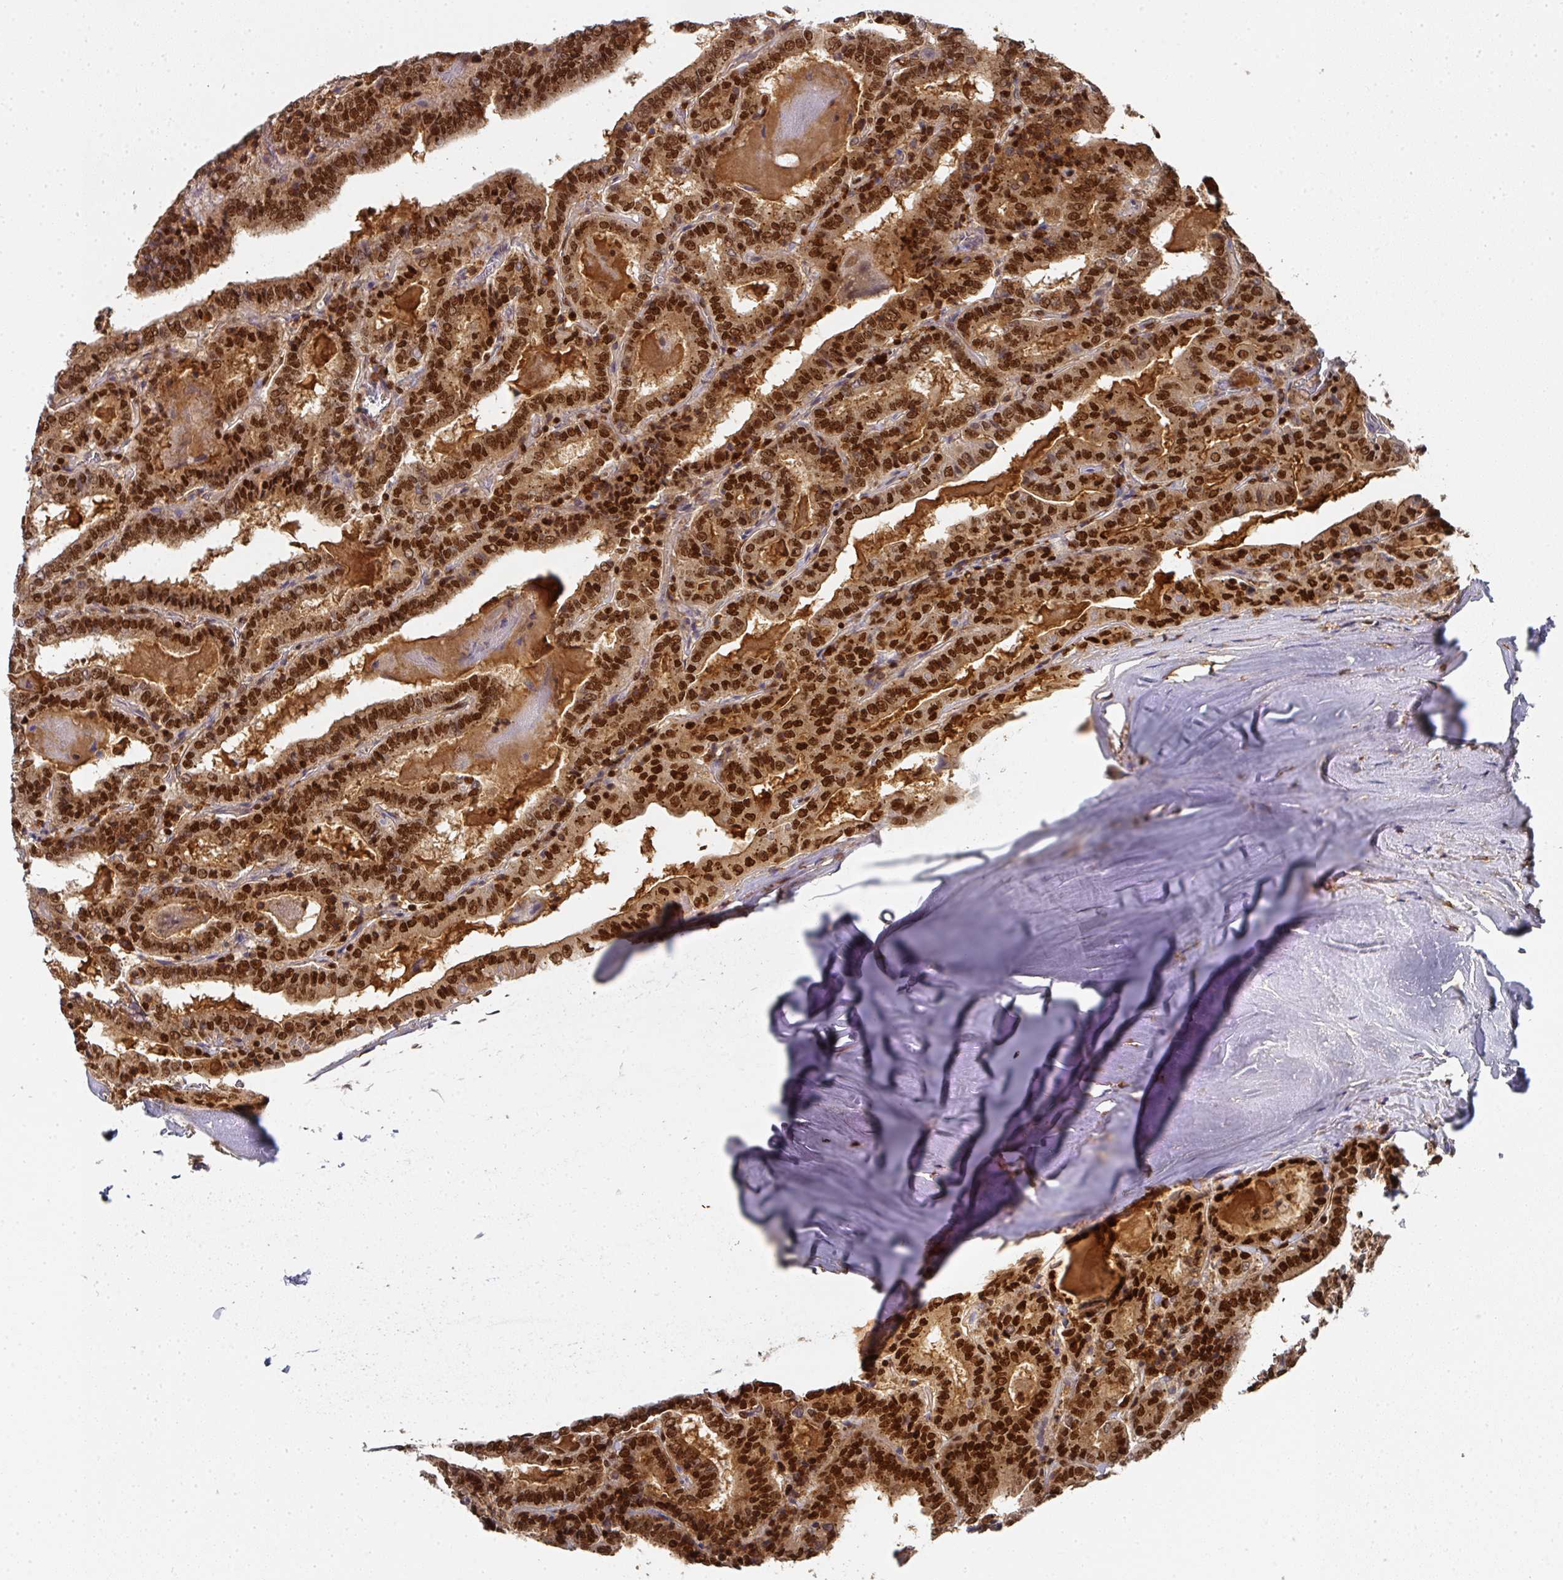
{"staining": {"intensity": "strong", "quantity": ">75%", "location": "cytoplasmic/membranous,nuclear"}, "tissue": "thyroid cancer", "cell_type": "Tumor cells", "image_type": "cancer", "snomed": [{"axis": "morphology", "description": "Papillary adenocarcinoma, NOS"}, {"axis": "topography", "description": "Thyroid gland"}], "caption": "Thyroid cancer (papillary adenocarcinoma) stained for a protein shows strong cytoplasmic/membranous and nuclear positivity in tumor cells.", "gene": "DIDO1", "patient": {"sex": "female", "age": 72}}